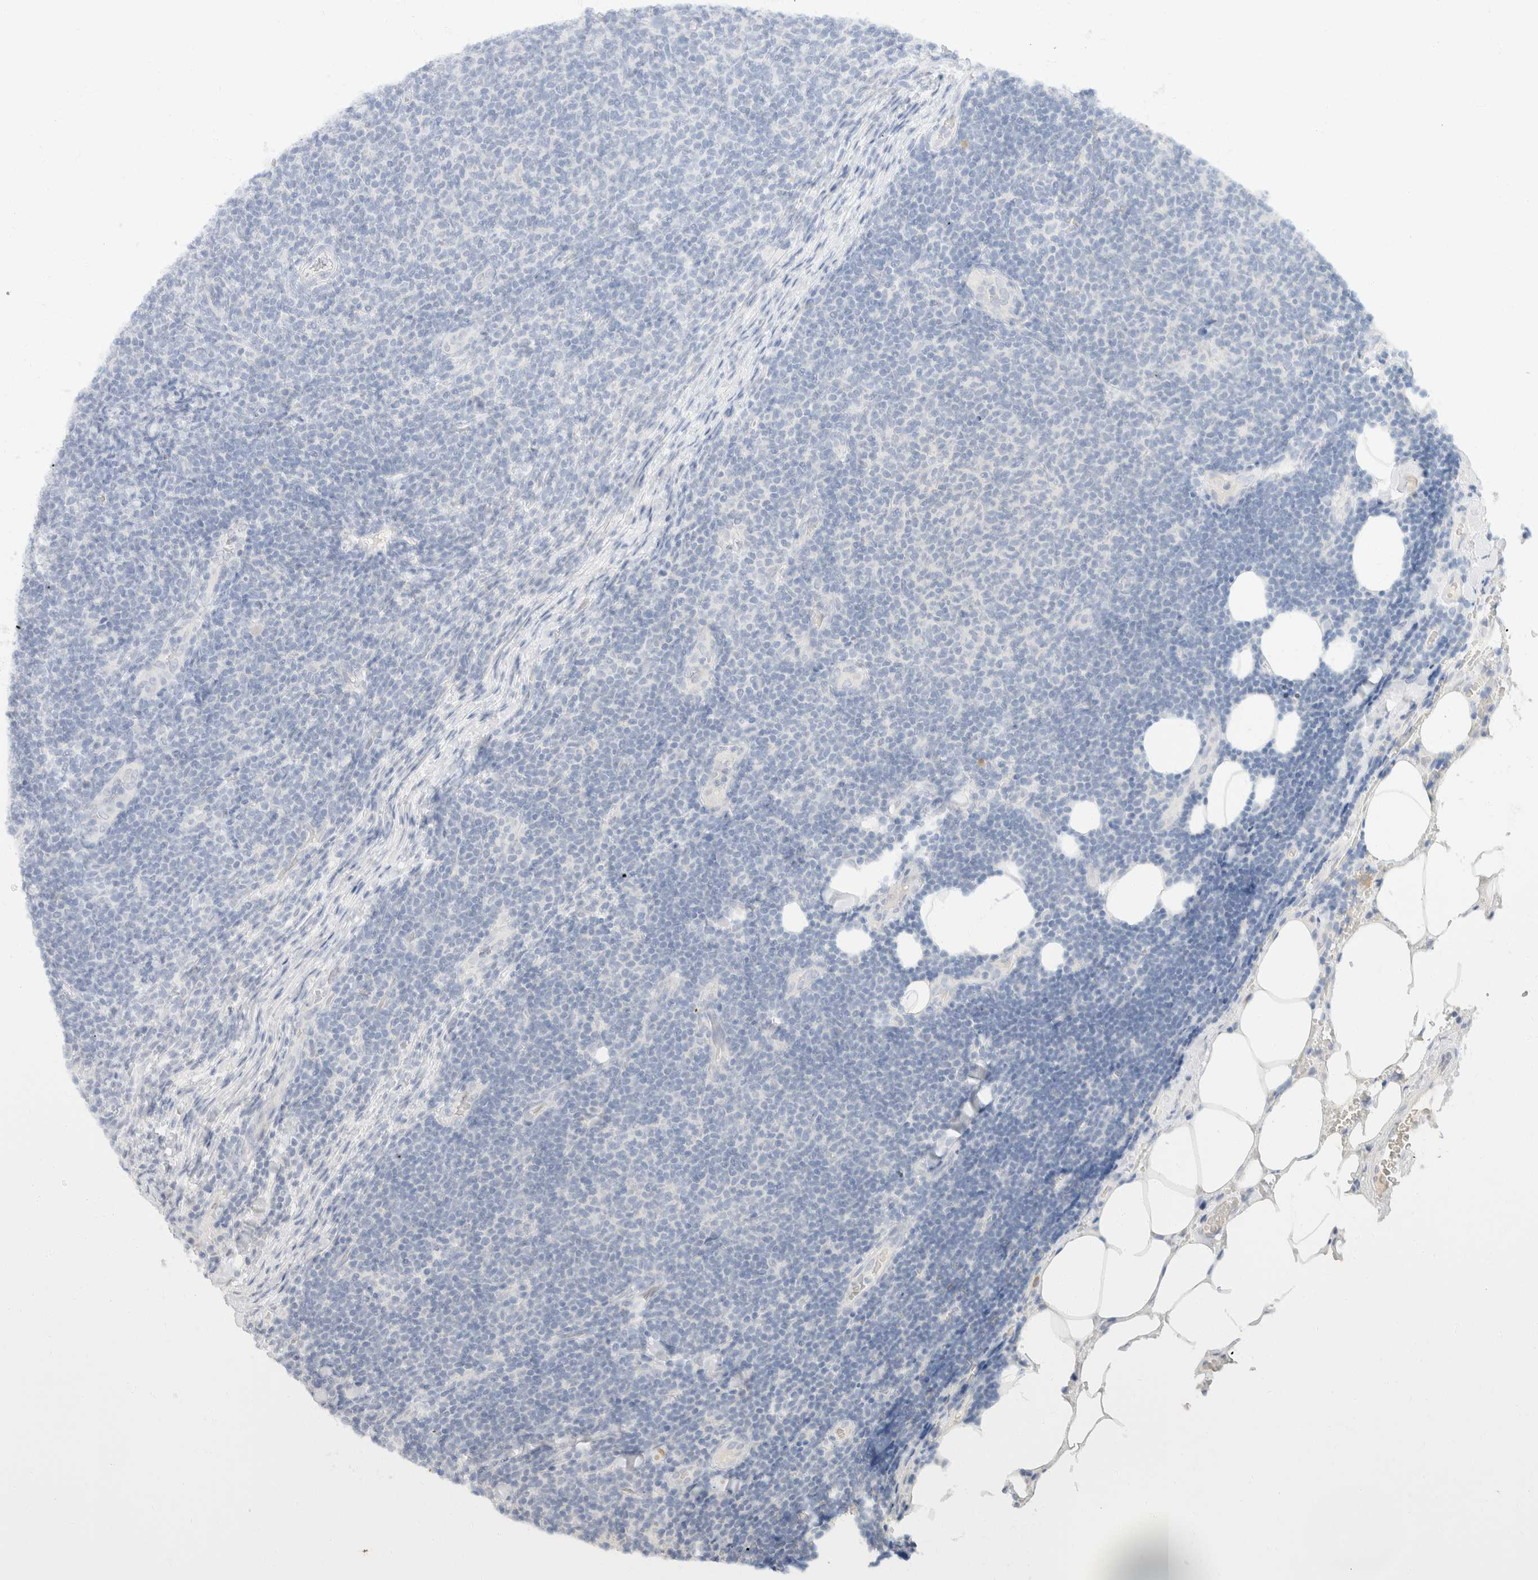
{"staining": {"intensity": "negative", "quantity": "none", "location": "none"}, "tissue": "lymphoma", "cell_type": "Tumor cells", "image_type": "cancer", "snomed": [{"axis": "morphology", "description": "Malignant lymphoma, non-Hodgkin's type, Low grade"}, {"axis": "topography", "description": "Lymph node"}], "caption": "High magnification brightfield microscopy of lymphoma stained with DAB (3,3'-diaminobenzidine) (brown) and counterstained with hematoxylin (blue): tumor cells show no significant staining.", "gene": "KRT20", "patient": {"sex": "male", "age": 66}}